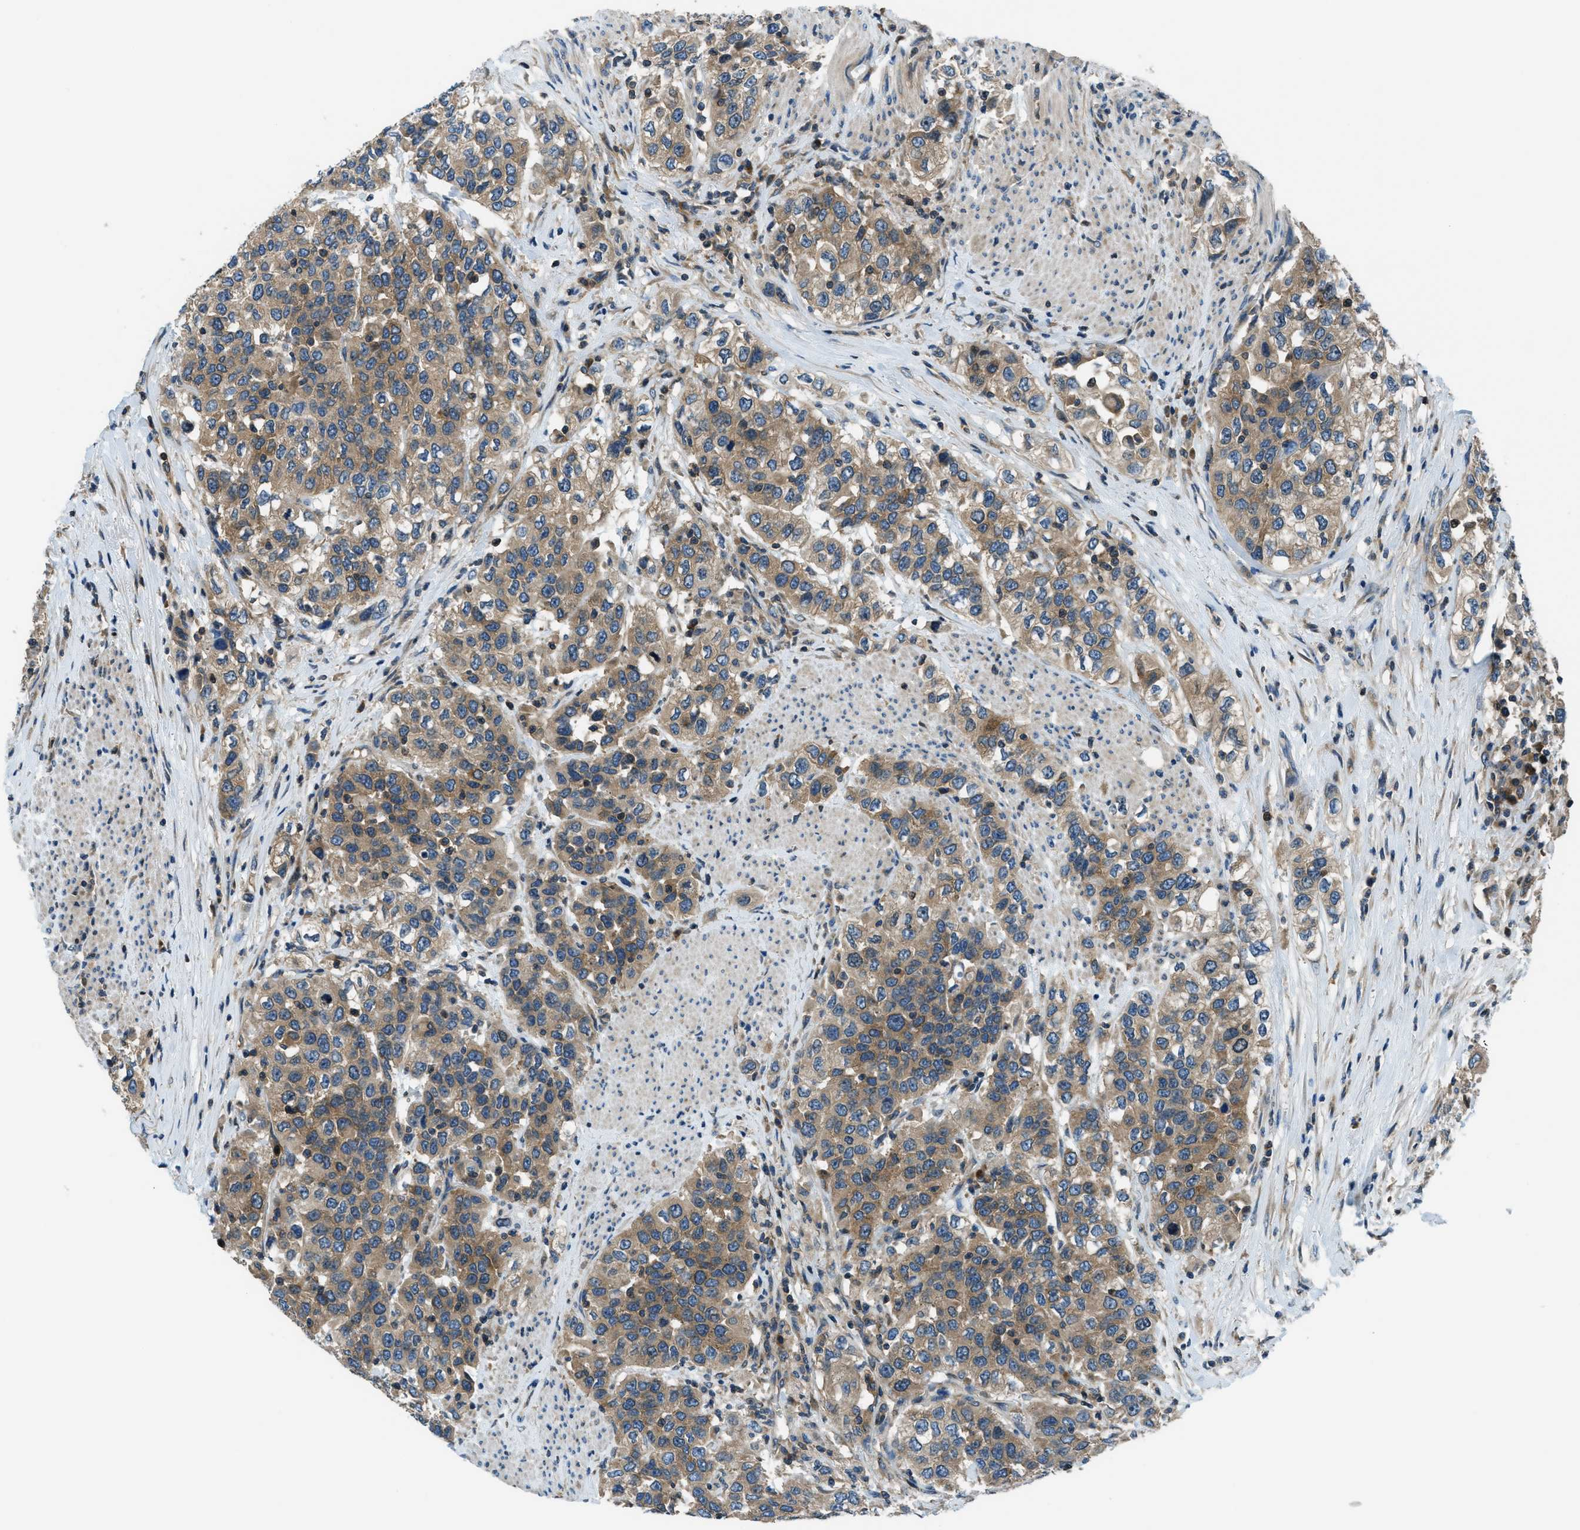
{"staining": {"intensity": "moderate", "quantity": ">75%", "location": "cytoplasmic/membranous"}, "tissue": "urothelial cancer", "cell_type": "Tumor cells", "image_type": "cancer", "snomed": [{"axis": "morphology", "description": "Urothelial carcinoma, High grade"}, {"axis": "topography", "description": "Urinary bladder"}], "caption": "Protein expression analysis of human urothelial cancer reveals moderate cytoplasmic/membranous staining in approximately >75% of tumor cells.", "gene": "ARFGAP2", "patient": {"sex": "female", "age": 80}}